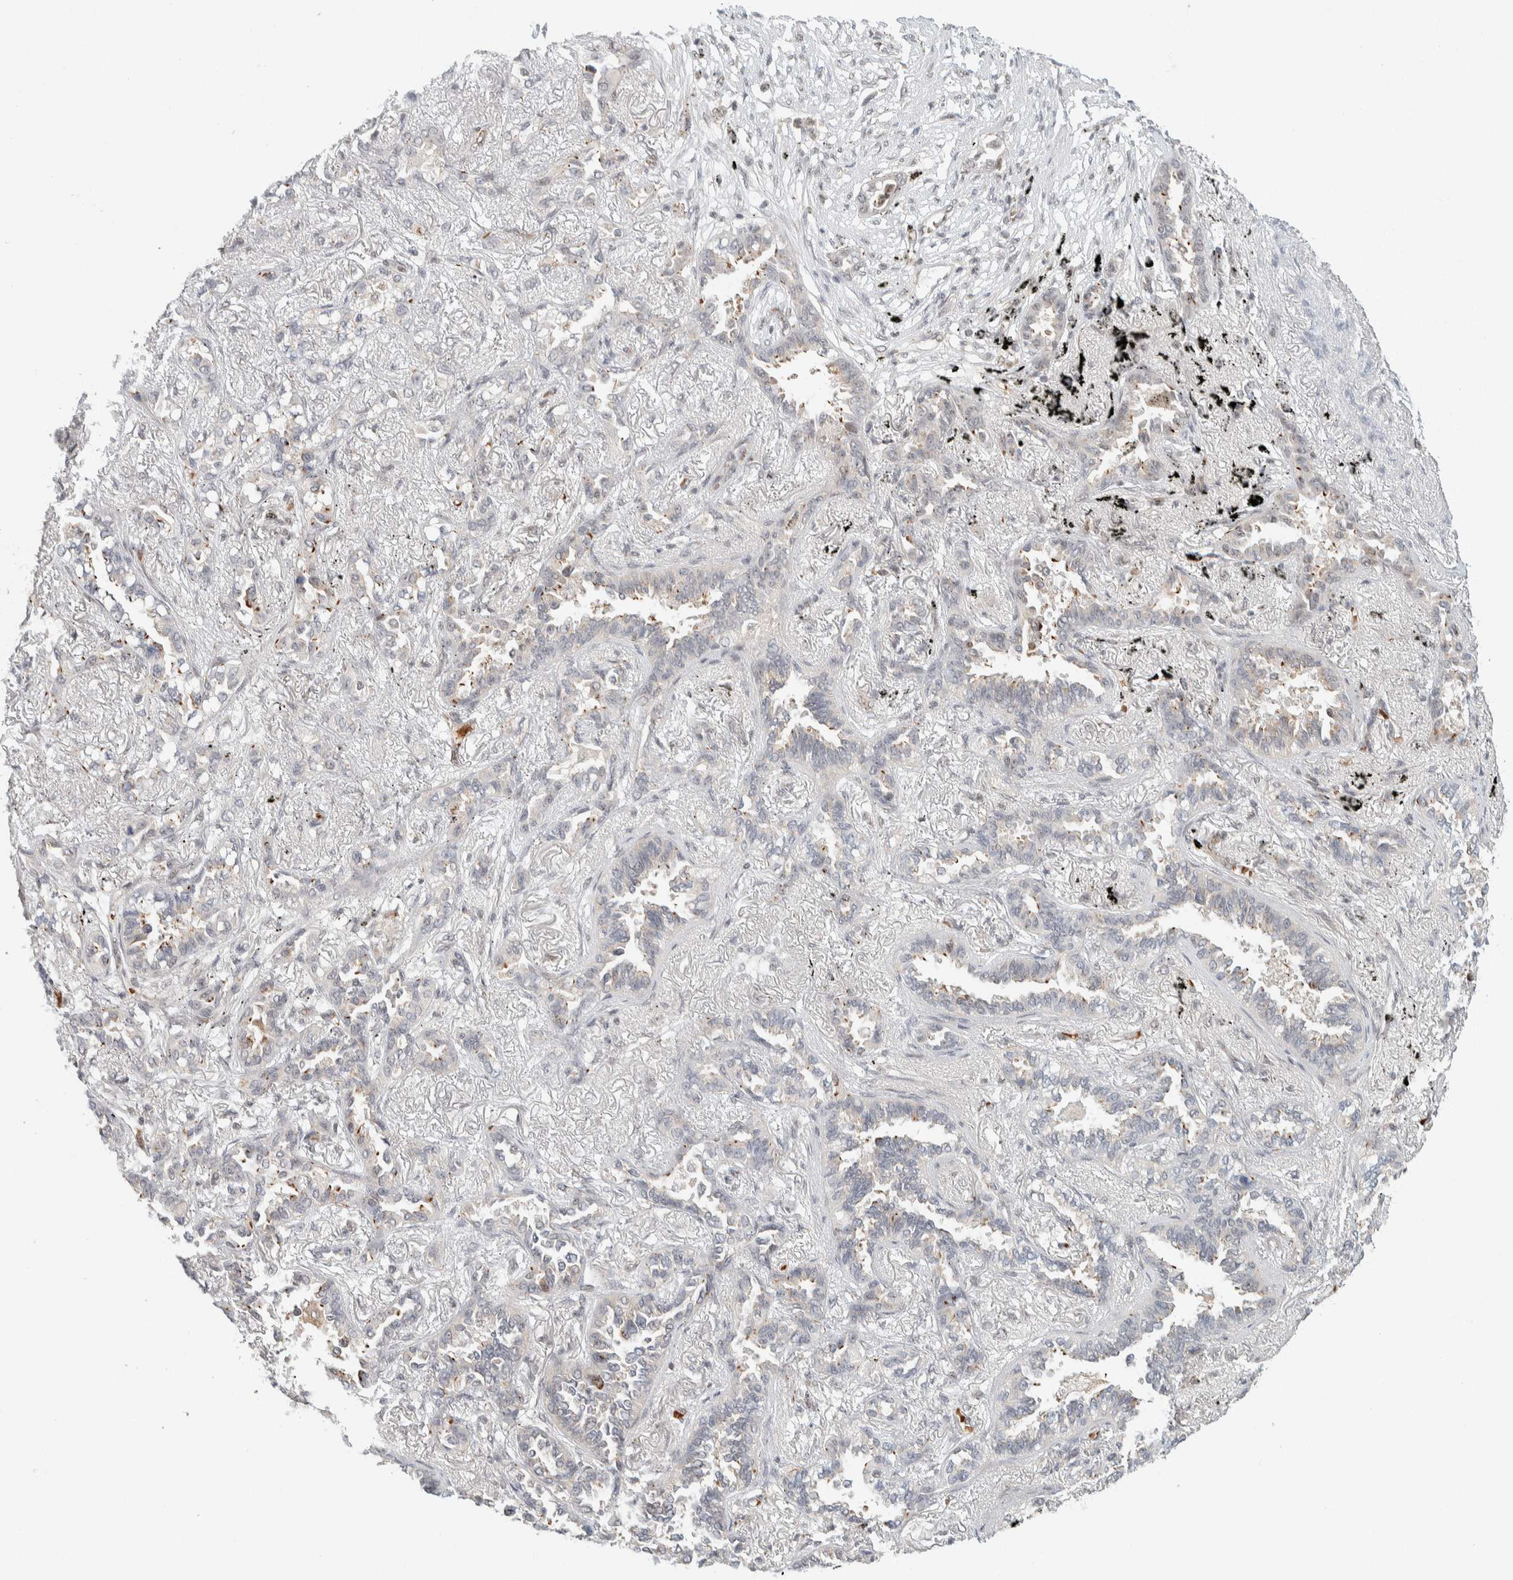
{"staining": {"intensity": "negative", "quantity": "none", "location": "none"}, "tissue": "lung cancer", "cell_type": "Tumor cells", "image_type": "cancer", "snomed": [{"axis": "morphology", "description": "Adenocarcinoma, NOS"}, {"axis": "topography", "description": "Lung"}], "caption": "Histopathology image shows no protein staining in tumor cells of lung cancer (adenocarcinoma) tissue.", "gene": "ZBTB2", "patient": {"sex": "male", "age": 59}}